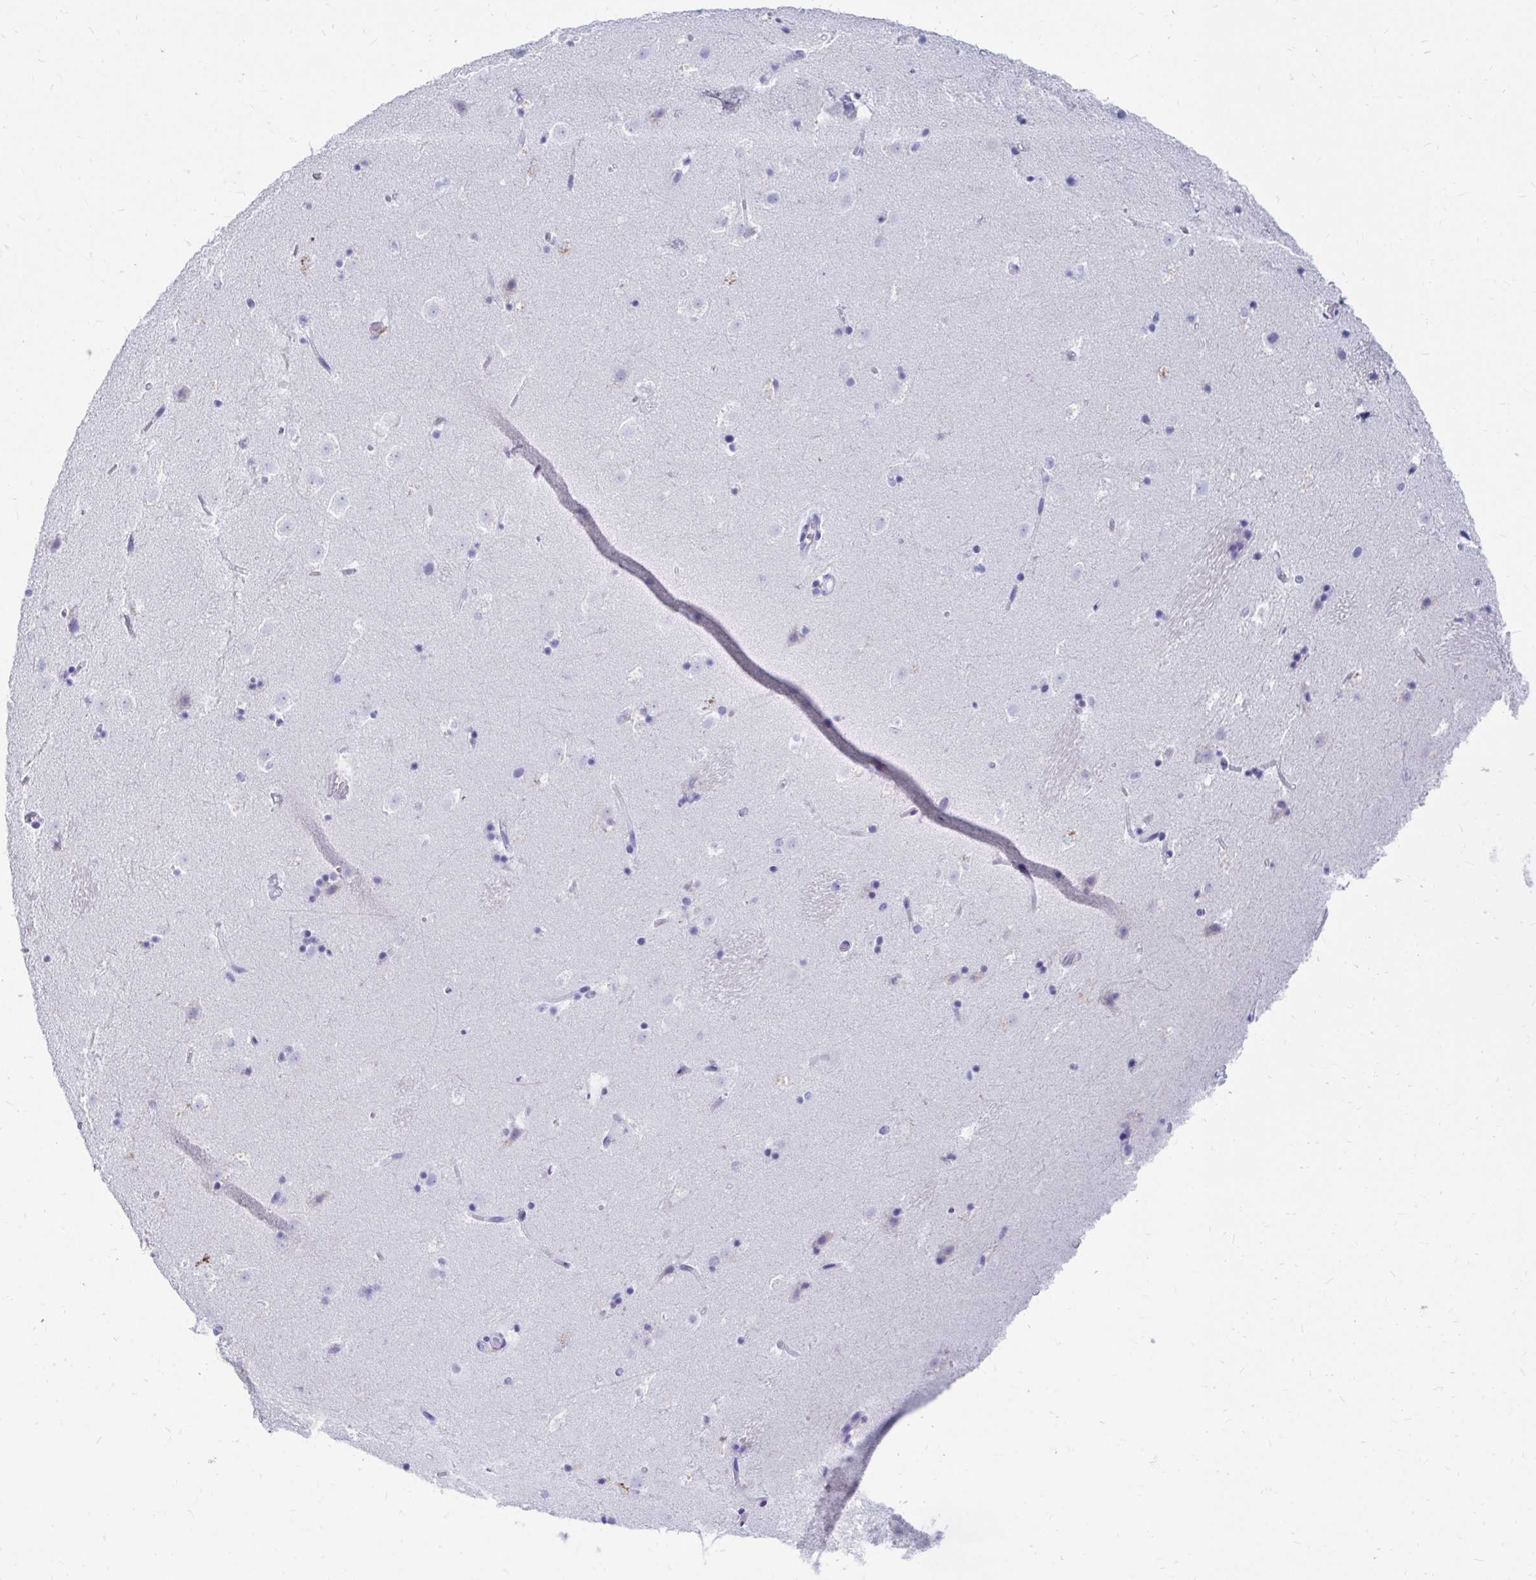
{"staining": {"intensity": "negative", "quantity": "none", "location": "none"}, "tissue": "caudate", "cell_type": "Glial cells", "image_type": "normal", "snomed": [{"axis": "morphology", "description": "Normal tissue, NOS"}, {"axis": "topography", "description": "Lateral ventricle wall"}], "caption": "A histopathology image of human caudate is negative for staining in glial cells. (DAB immunohistochemistry, high magnification).", "gene": "DPEP3", "patient": {"sex": "male", "age": 37}}